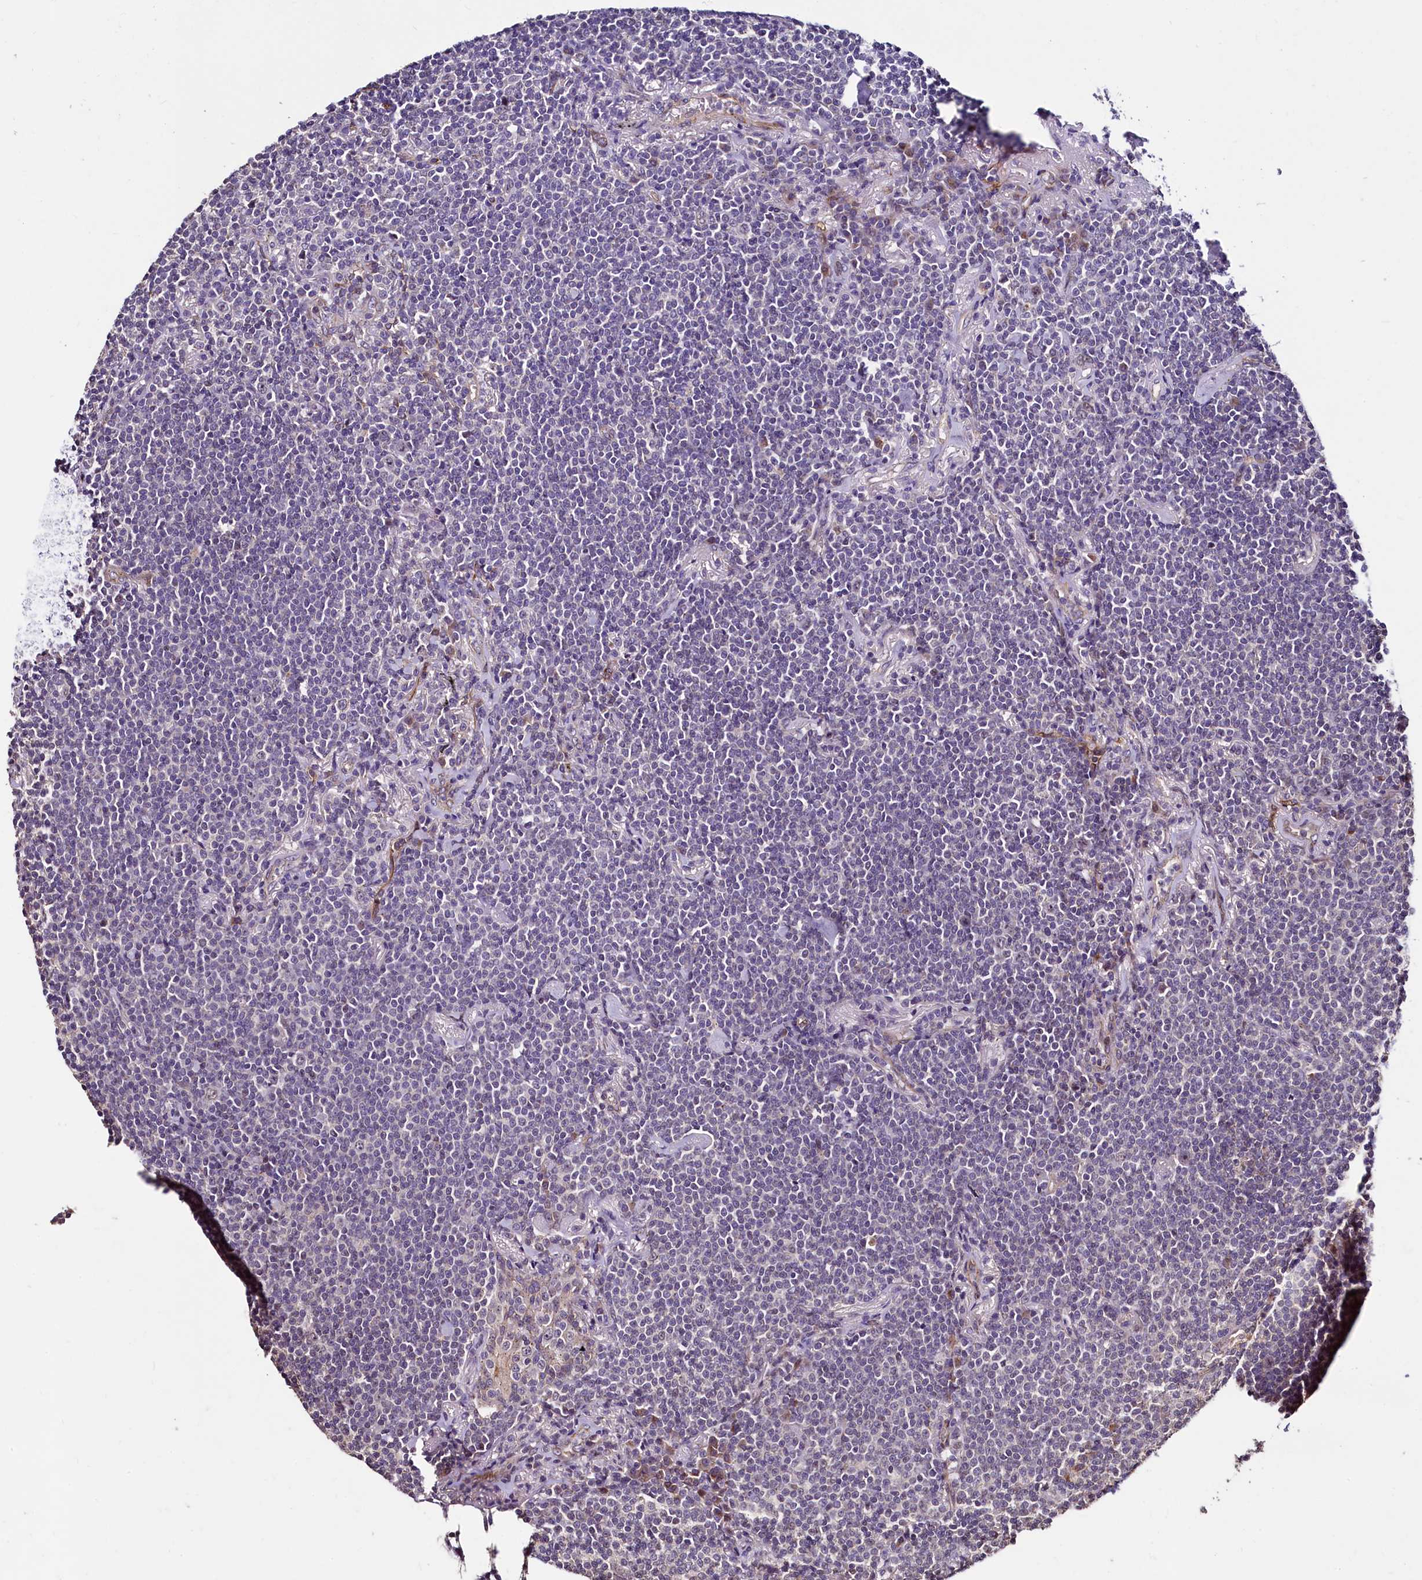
{"staining": {"intensity": "negative", "quantity": "none", "location": "none"}, "tissue": "lymphoma", "cell_type": "Tumor cells", "image_type": "cancer", "snomed": [{"axis": "morphology", "description": "Malignant lymphoma, non-Hodgkin's type, Low grade"}, {"axis": "topography", "description": "Lung"}], "caption": "This is an IHC micrograph of human lymphoma. There is no staining in tumor cells.", "gene": "PALM", "patient": {"sex": "female", "age": 71}}